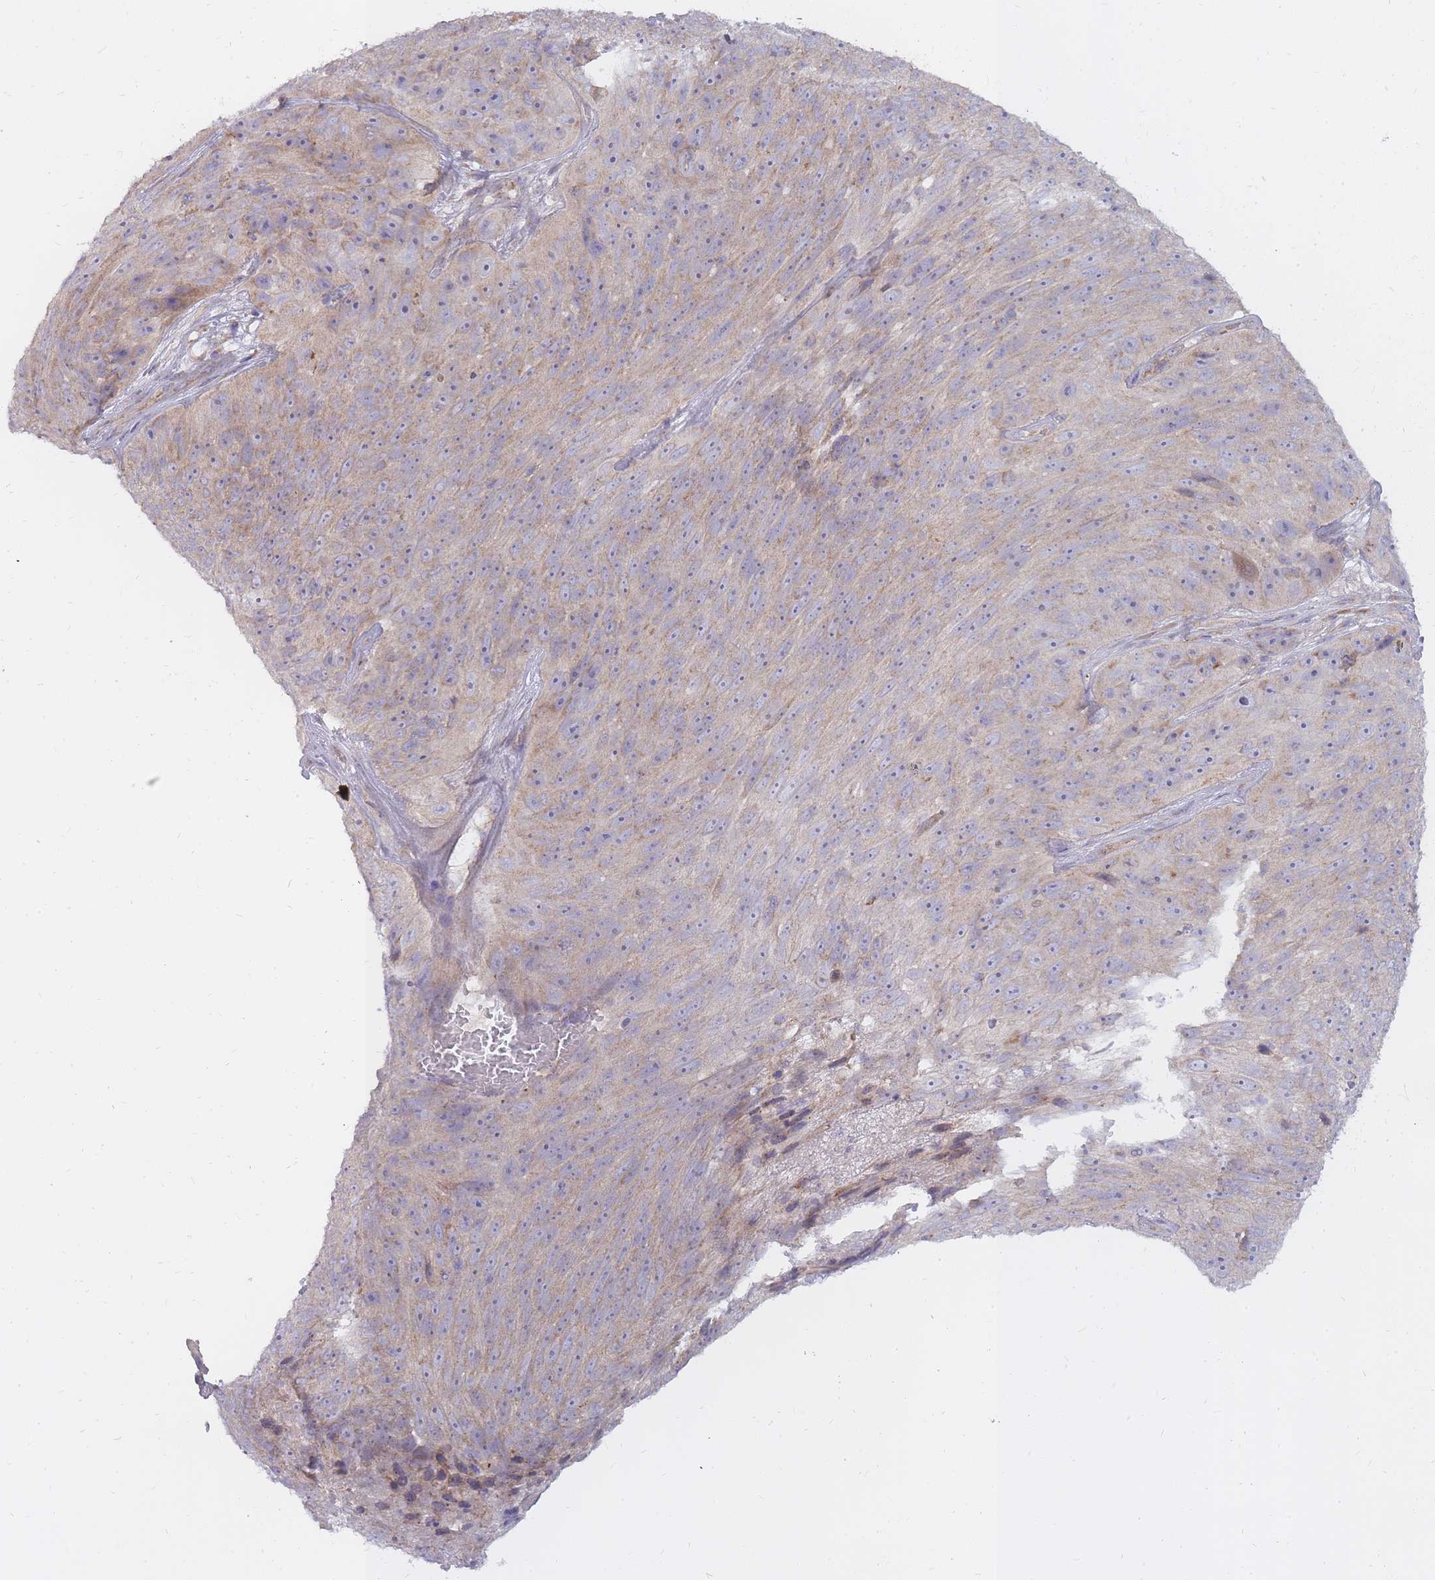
{"staining": {"intensity": "weak", "quantity": ">75%", "location": "cytoplasmic/membranous"}, "tissue": "skin cancer", "cell_type": "Tumor cells", "image_type": "cancer", "snomed": [{"axis": "morphology", "description": "Squamous cell carcinoma, NOS"}, {"axis": "topography", "description": "Skin"}], "caption": "Protein staining by immunohistochemistry reveals weak cytoplasmic/membranous staining in about >75% of tumor cells in skin cancer (squamous cell carcinoma).", "gene": "ALKBH4", "patient": {"sex": "female", "age": 87}}